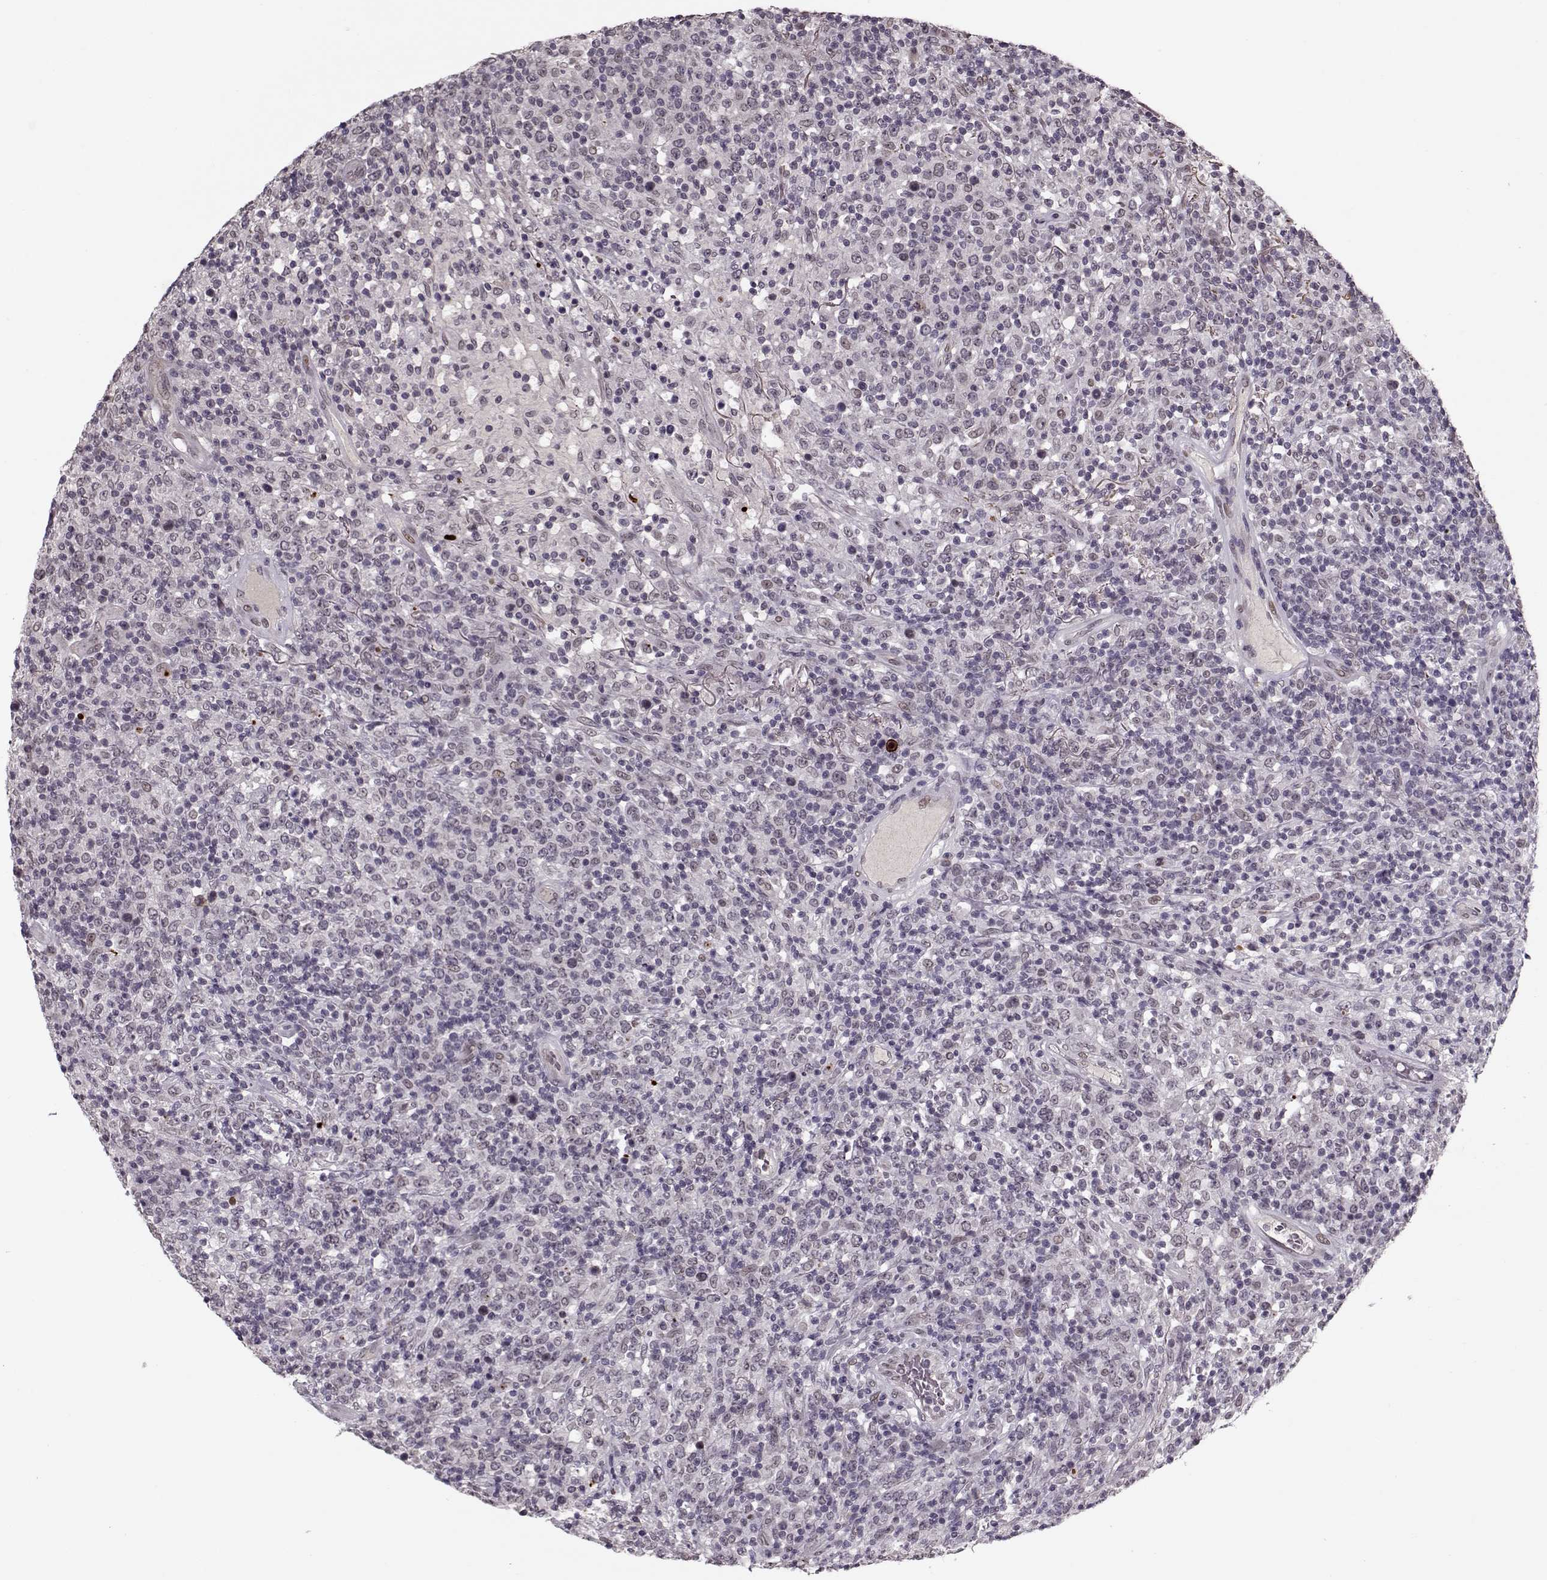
{"staining": {"intensity": "negative", "quantity": "none", "location": "none"}, "tissue": "lymphoma", "cell_type": "Tumor cells", "image_type": "cancer", "snomed": [{"axis": "morphology", "description": "Malignant lymphoma, non-Hodgkin's type, High grade"}, {"axis": "topography", "description": "Lung"}], "caption": "High-grade malignant lymphoma, non-Hodgkin's type stained for a protein using immunohistochemistry (IHC) shows no positivity tumor cells.", "gene": "DNAI3", "patient": {"sex": "male", "age": 79}}